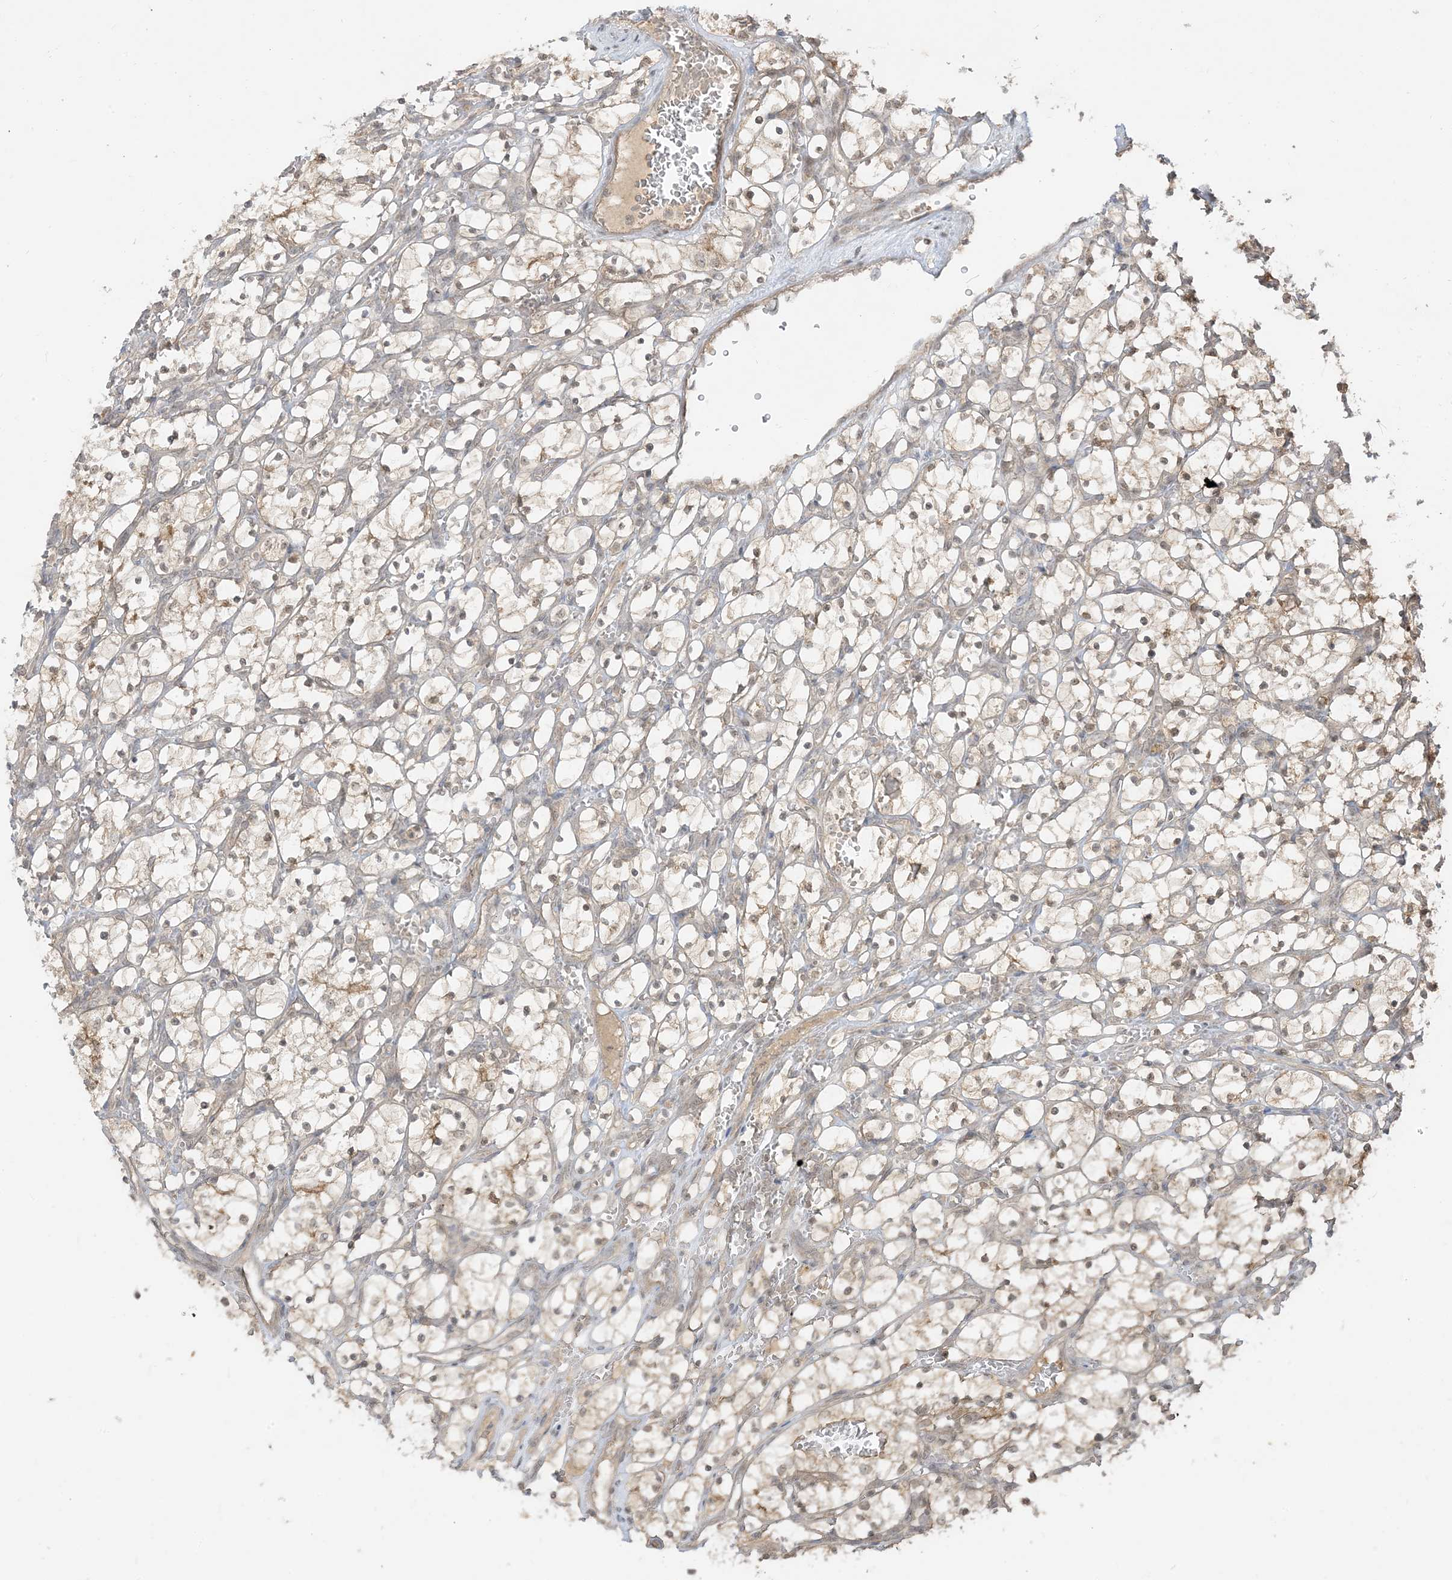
{"staining": {"intensity": "weak", "quantity": "<25%", "location": "nuclear"}, "tissue": "renal cancer", "cell_type": "Tumor cells", "image_type": "cancer", "snomed": [{"axis": "morphology", "description": "Adenocarcinoma, NOS"}, {"axis": "topography", "description": "Kidney"}], "caption": "Photomicrograph shows no significant protein staining in tumor cells of renal cancer.", "gene": "TBCC", "patient": {"sex": "female", "age": 69}}